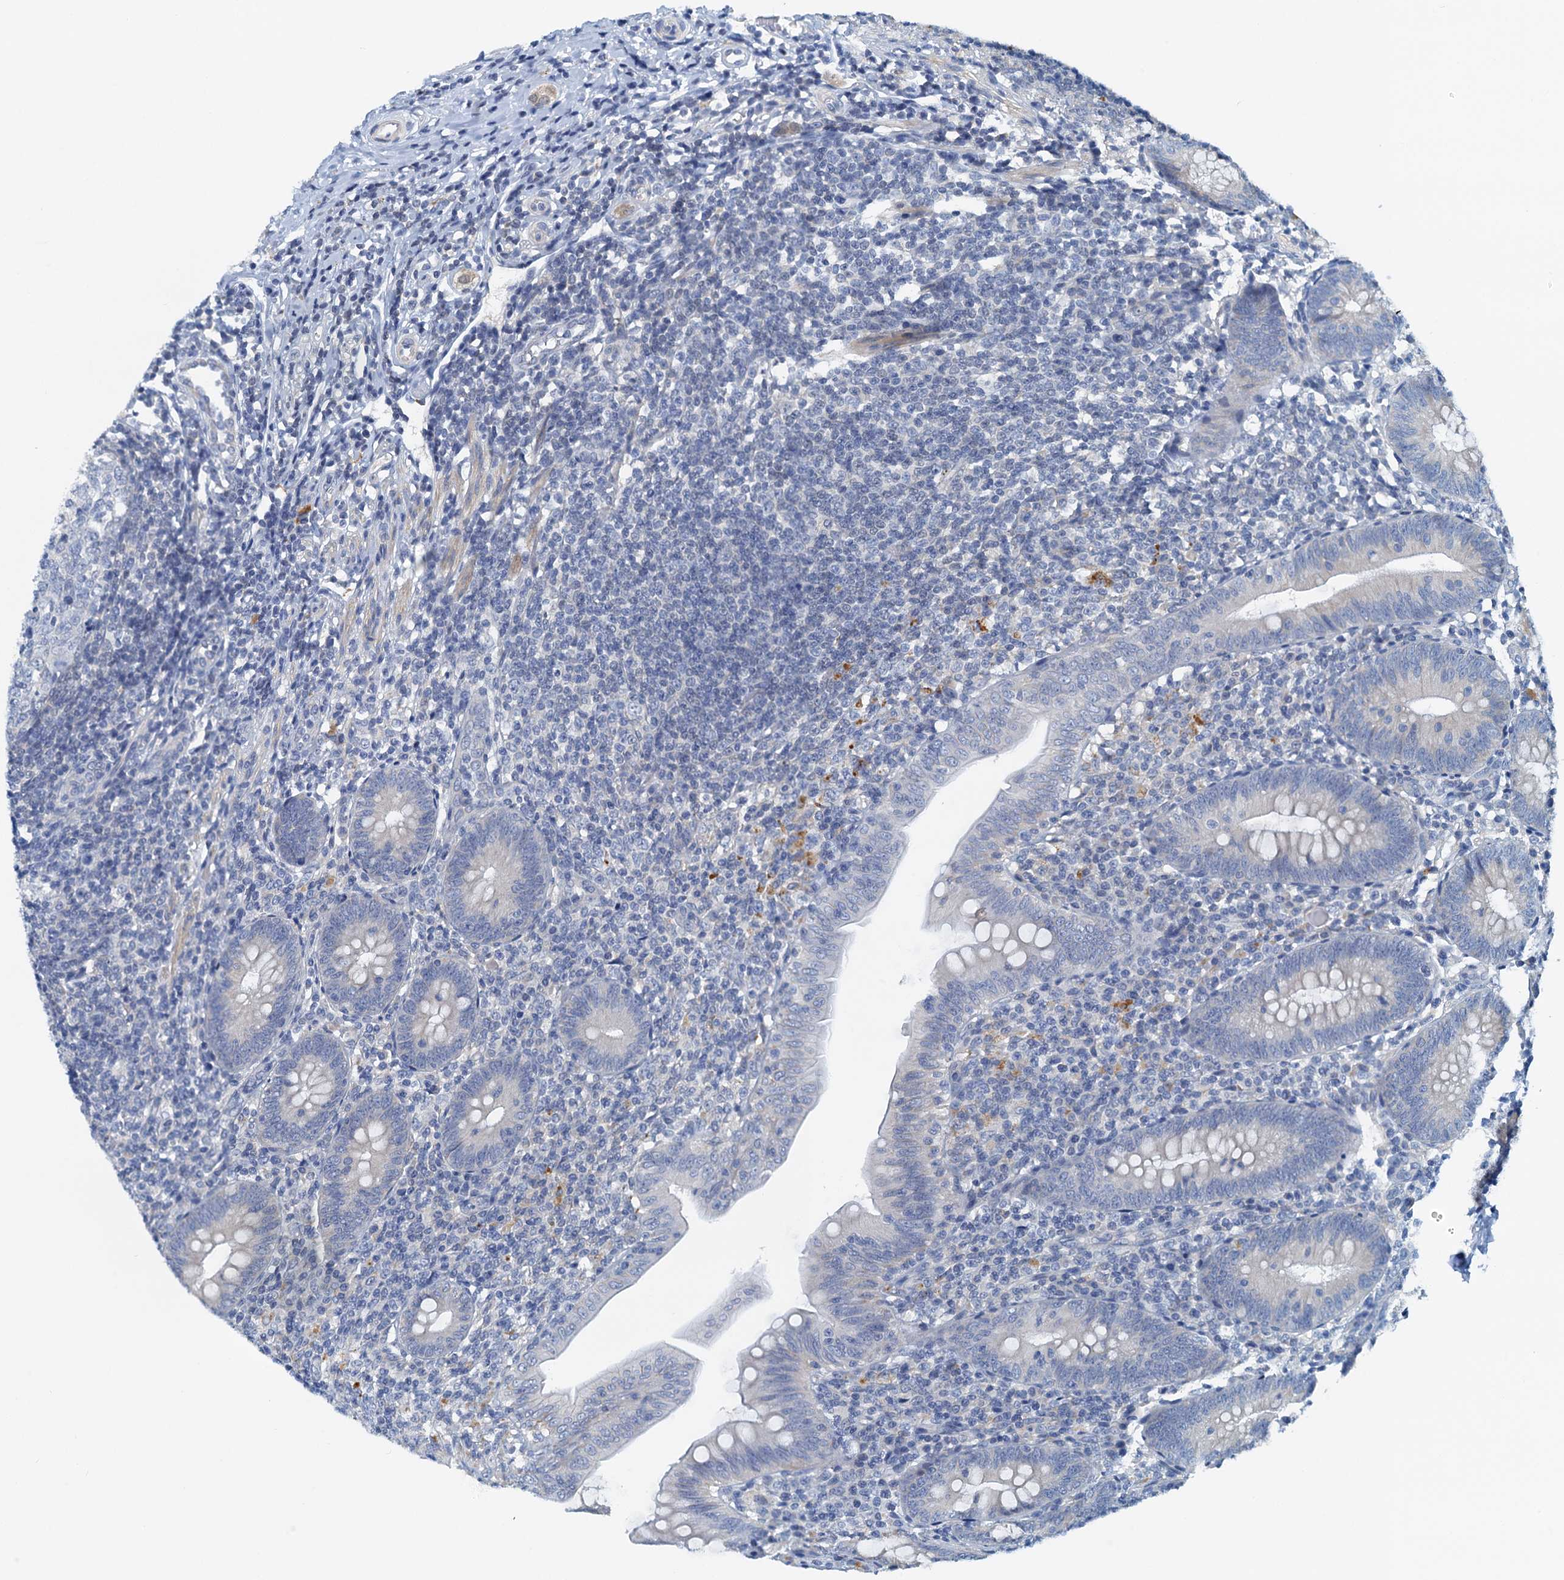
{"staining": {"intensity": "negative", "quantity": "none", "location": "none"}, "tissue": "appendix", "cell_type": "Glandular cells", "image_type": "normal", "snomed": [{"axis": "morphology", "description": "Normal tissue, NOS"}, {"axis": "topography", "description": "Appendix"}], "caption": "Image shows no significant protein expression in glandular cells of benign appendix.", "gene": "DTD1", "patient": {"sex": "male", "age": 14}}